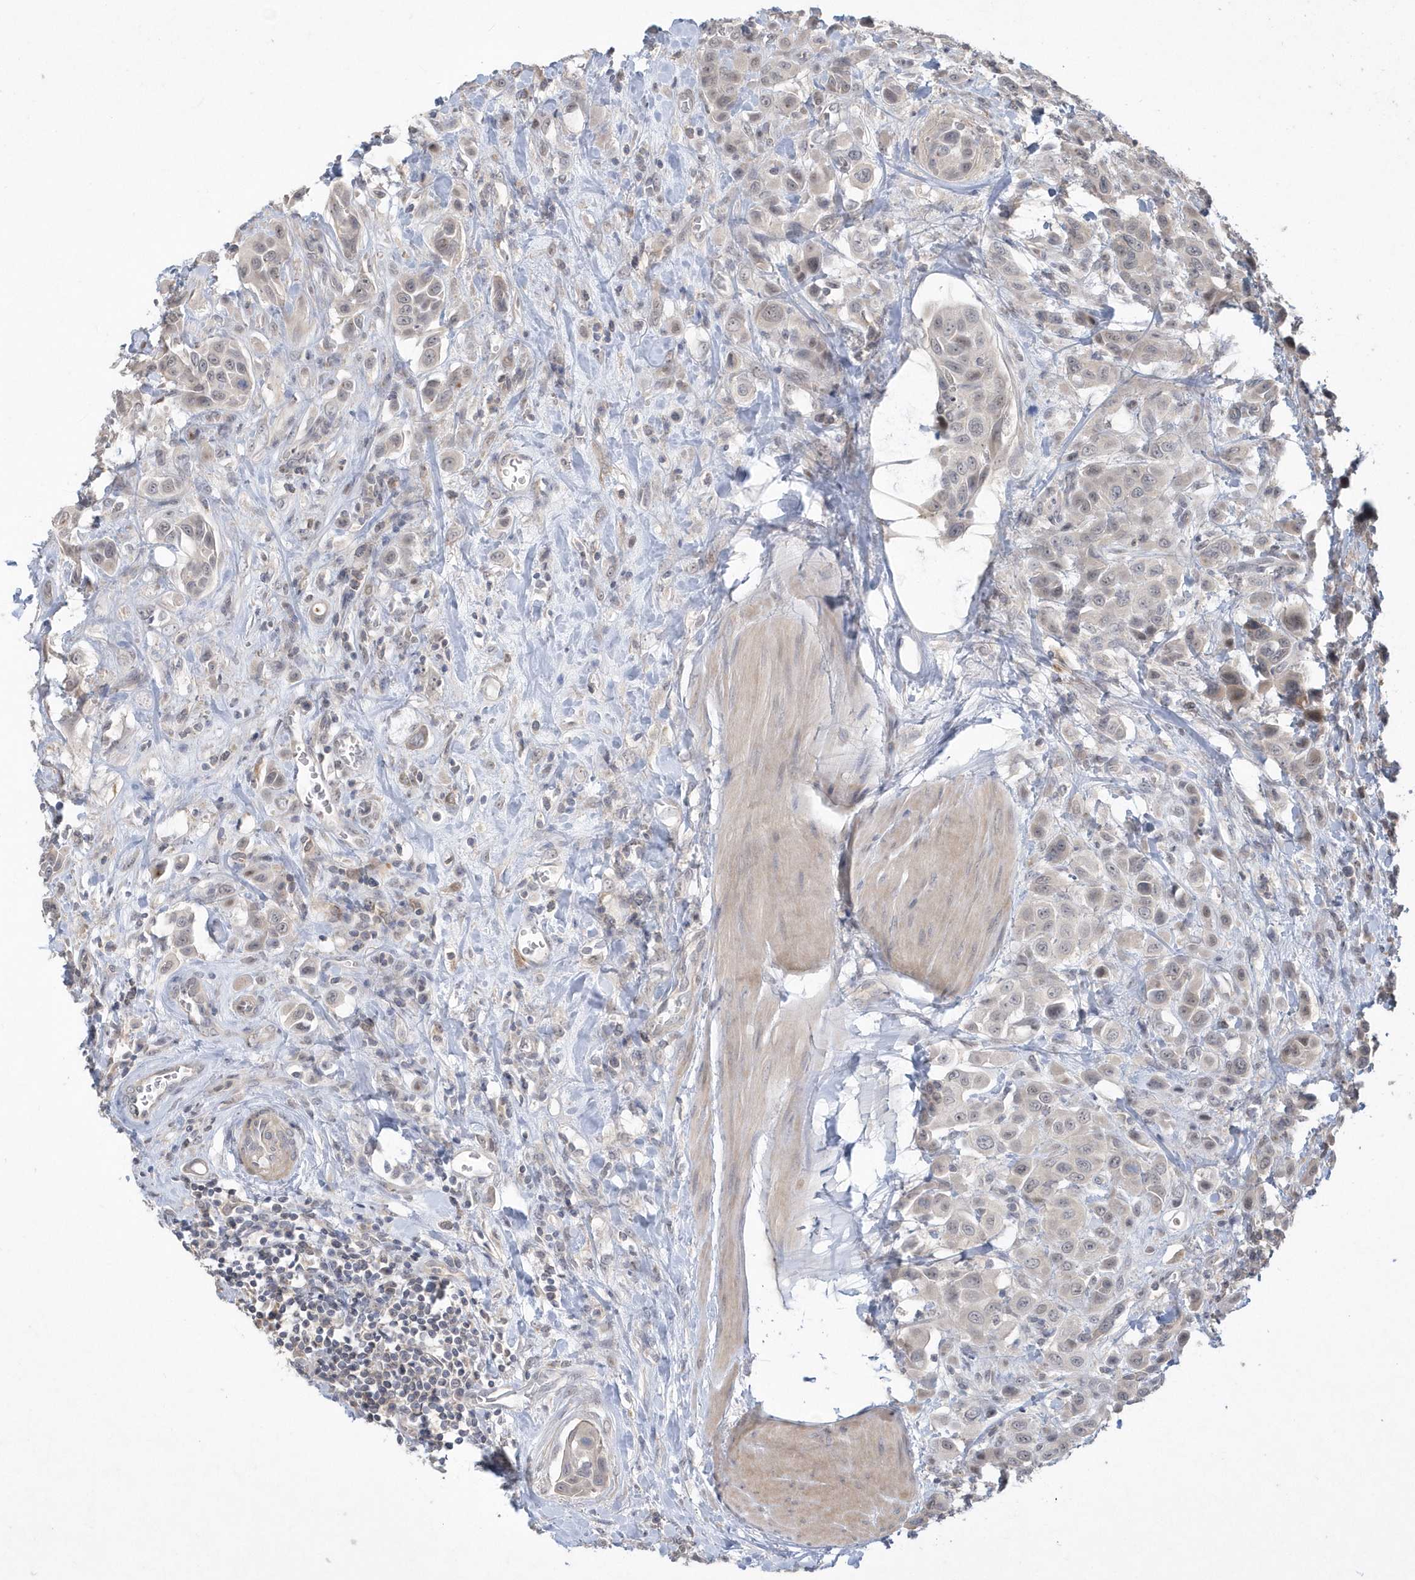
{"staining": {"intensity": "weak", "quantity": "<25%", "location": "cytoplasmic/membranous,nuclear"}, "tissue": "urothelial cancer", "cell_type": "Tumor cells", "image_type": "cancer", "snomed": [{"axis": "morphology", "description": "Urothelial carcinoma, High grade"}, {"axis": "topography", "description": "Urinary bladder"}], "caption": "Protein analysis of urothelial cancer demonstrates no significant staining in tumor cells. (DAB (3,3'-diaminobenzidine) IHC with hematoxylin counter stain).", "gene": "TSPEAR", "patient": {"sex": "male", "age": 50}}